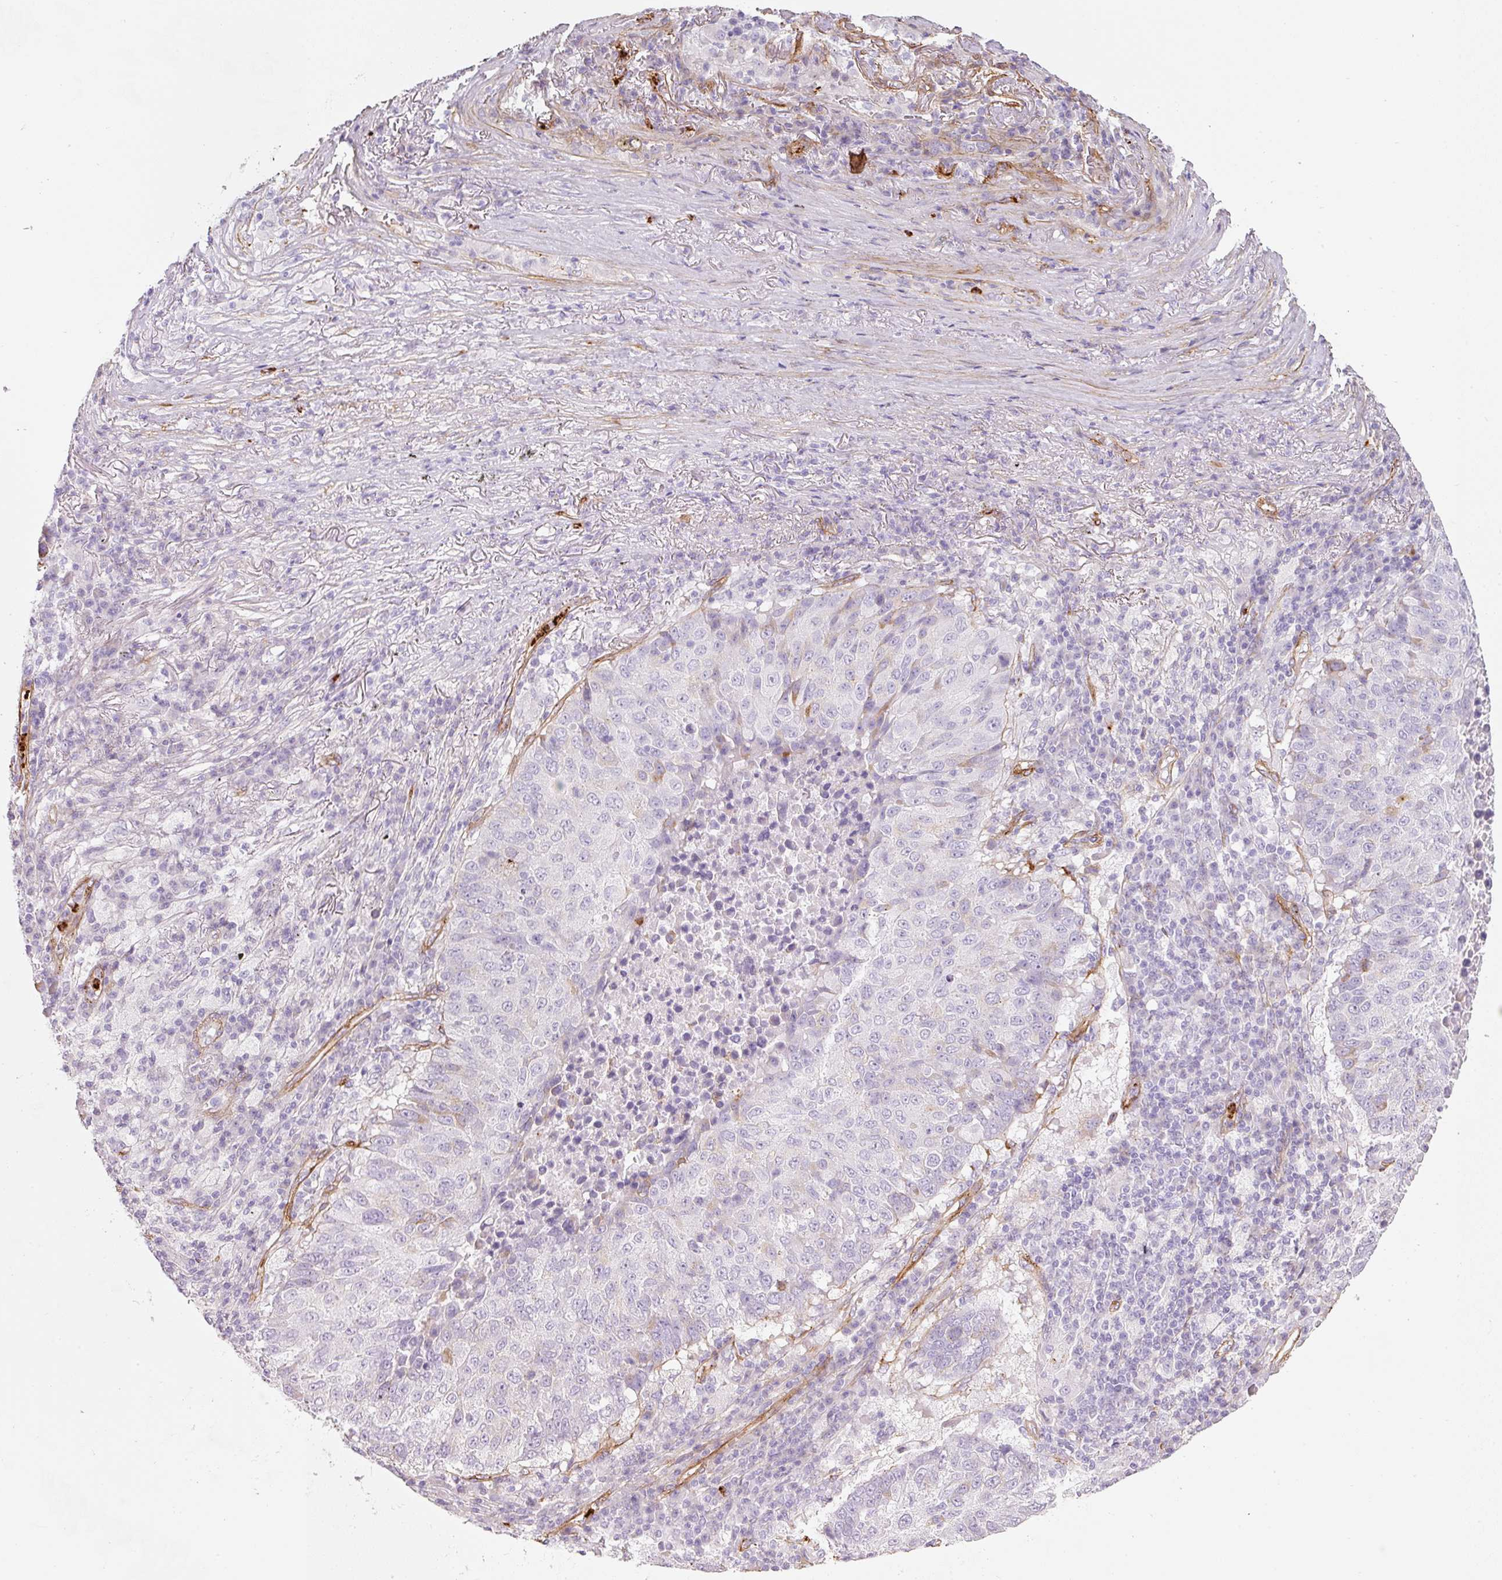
{"staining": {"intensity": "negative", "quantity": "none", "location": "none"}, "tissue": "lung cancer", "cell_type": "Tumor cells", "image_type": "cancer", "snomed": [{"axis": "morphology", "description": "Squamous cell carcinoma, NOS"}, {"axis": "topography", "description": "Lung"}], "caption": "This histopathology image is of lung cancer (squamous cell carcinoma) stained with IHC to label a protein in brown with the nuclei are counter-stained blue. There is no positivity in tumor cells.", "gene": "LOXL4", "patient": {"sex": "male", "age": 73}}